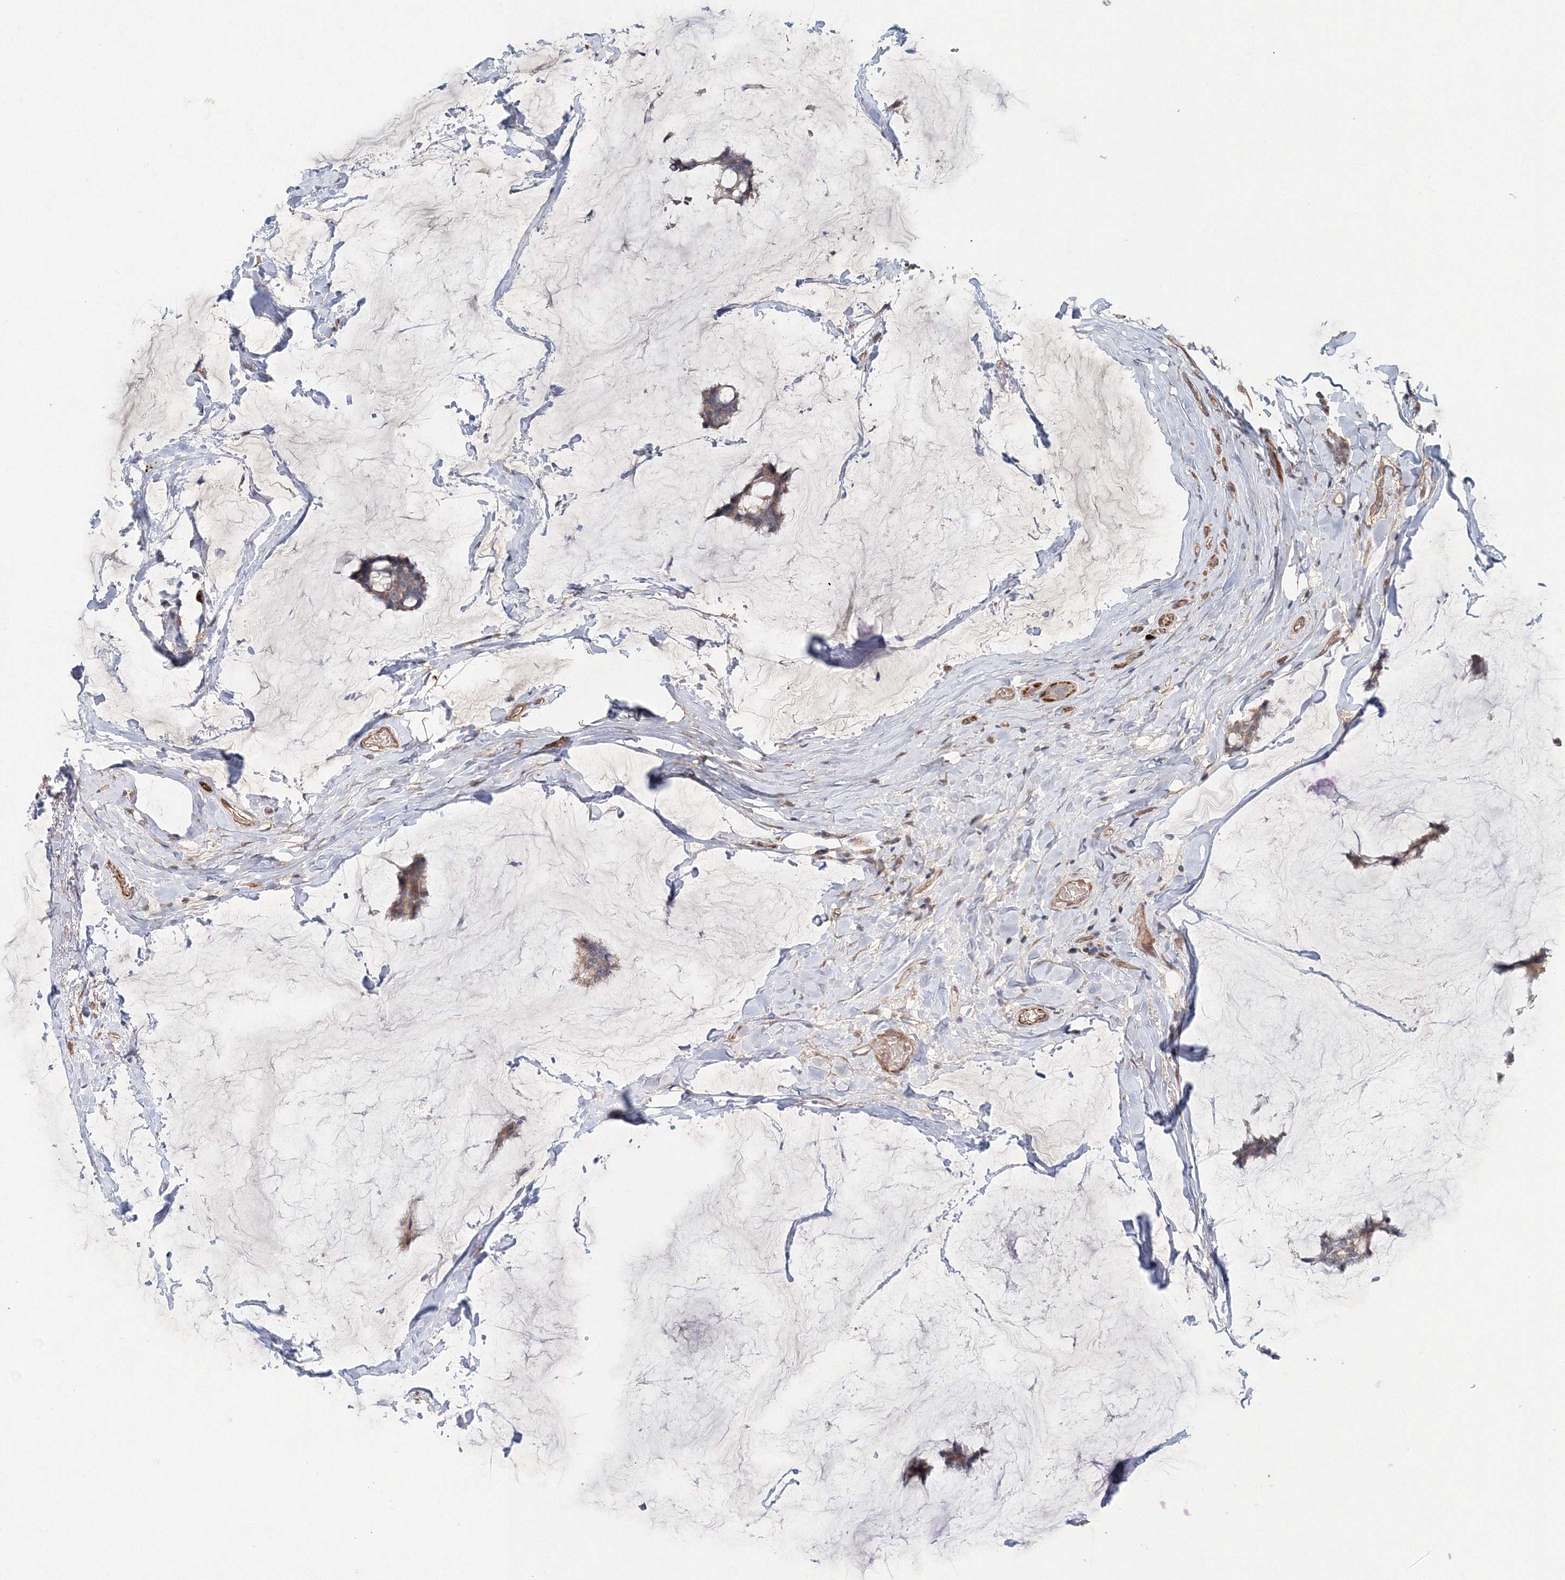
{"staining": {"intensity": "weak", "quantity": ">75%", "location": "cytoplasmic/membranous"}, "tissue": "breast cancer", "cell_type": "Tumor cells", "image_type": "cancer", "snomed": [{"axis": "morphology", "description": "Duct carcinoma"}, {"axis": "topography", "description": "Breast"}], "caption": "DAB immunohistochemical staining of infiltrating ductal carcinoma (breast) shows weak cytoplasmic/membranous protein staining in approximately >75% of tumor cells. (IHC, brightfield microscopy, high magnification).", "gene": "NALF2", "patient": {"sex": "female", "age": 93}}